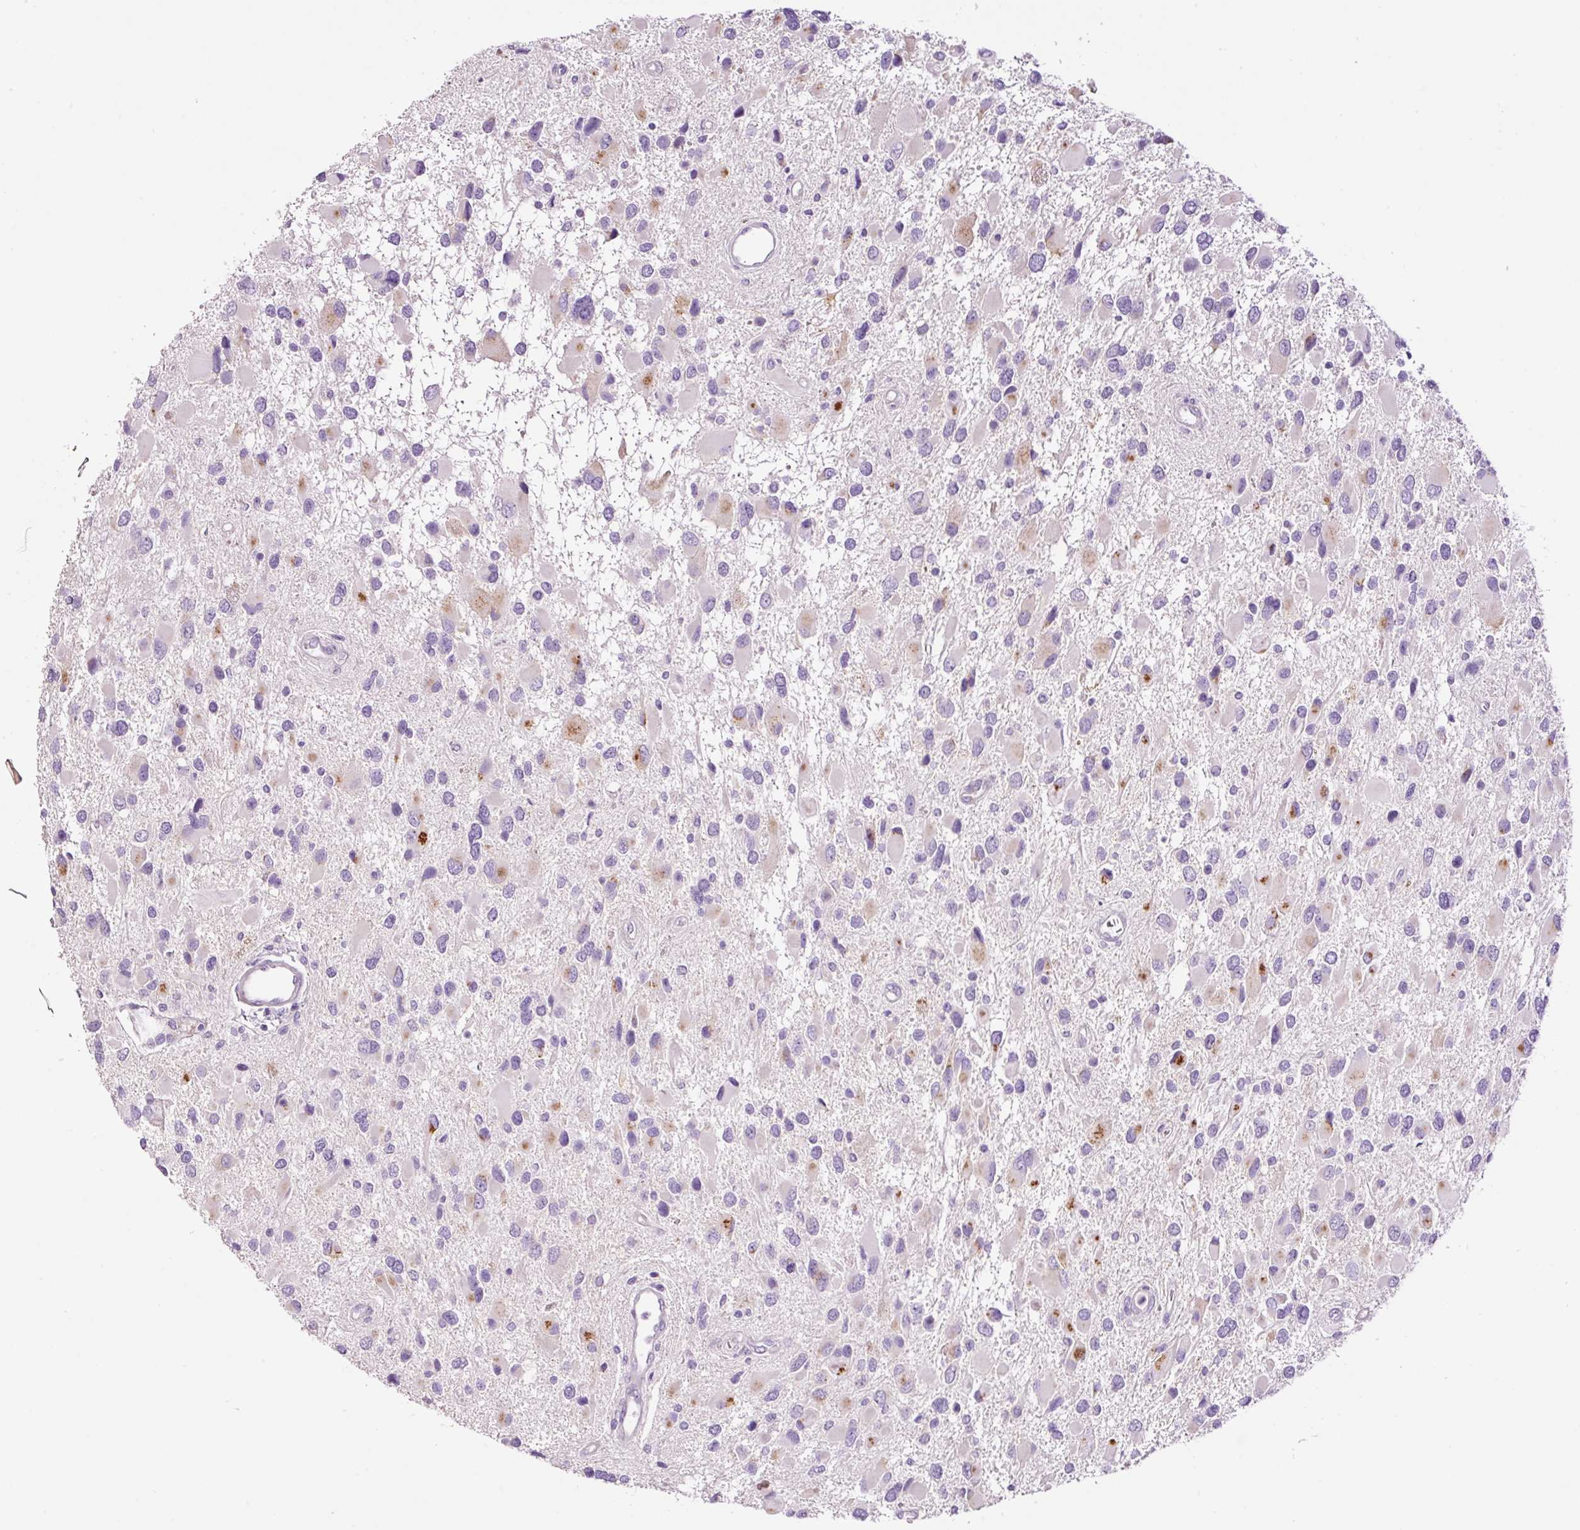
{"staining": {"intensity": "moderate", "quantity": "<25%", "location": "cytoplasmic/membranous"}, "tissue": "glioma", "cell_type": "Tumor cells", "image_type": "cancer", "snomed": [{"axis": "morphology", "description": "Glioma, malignant, High grade"}, {"axis": "topography", "description": "Brain"}], "caption": "DAB (3,3'-diaminobenzidine) immunohistochemical staining of human malignant high-grade glioma displays moderate cytoplasmic/membranous protein positivity in approximately <25% of tumor cells.", "gene": "PAM", "patient": {"sex": "male", "age": 53}}